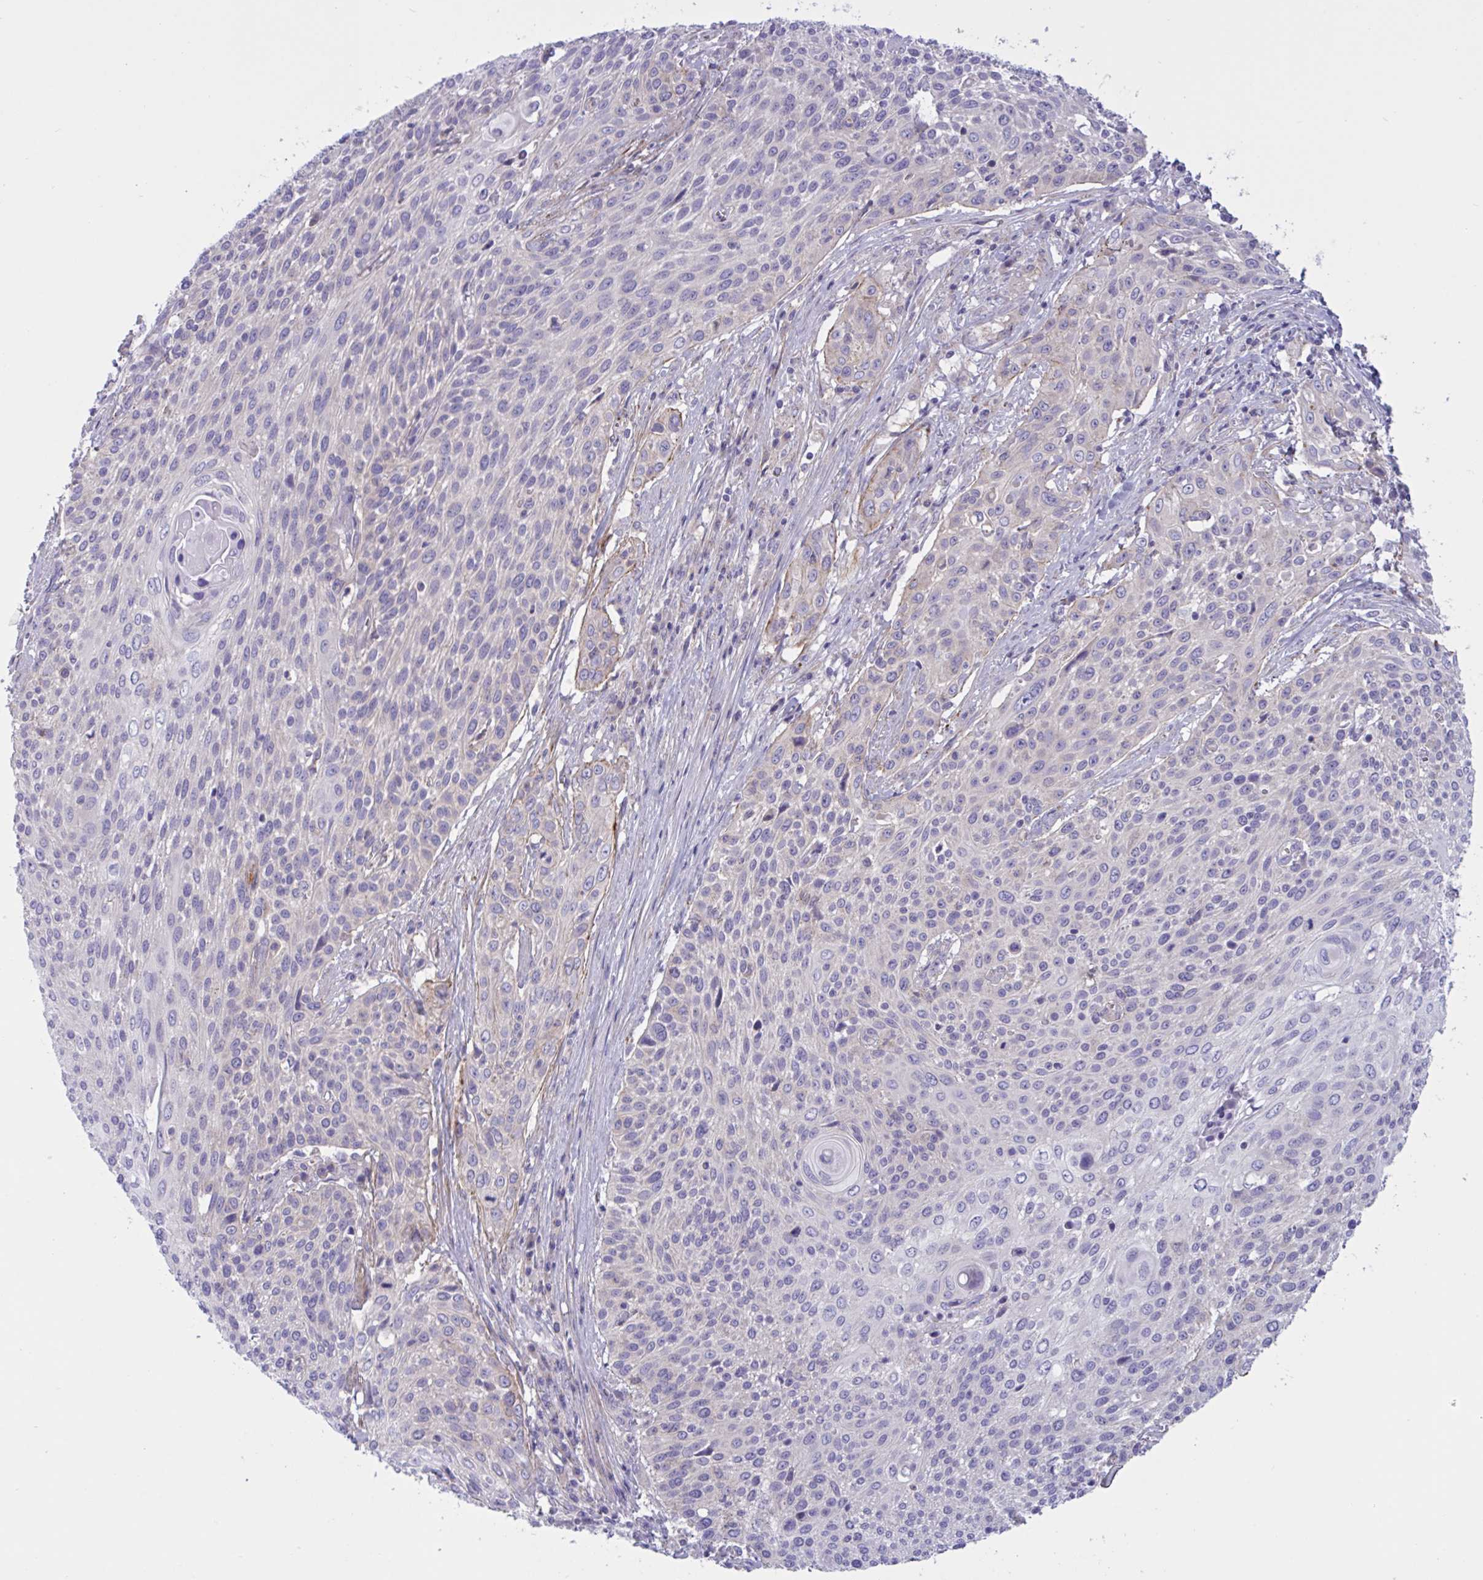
{"staining": {"intensity": "negative", "quantity": "none", "location": "none"}, "tissue": "cervical cancer", "cell_type": "Tumor cells", "image_type": "cancer", "snomed": [{"axis": "morphology", "description": "Squamous cell carcinoma, NOS"}, {"axis": "topography", "description": "Cervix"}], "caption": "A micrograph of human cervical cancer is negative for staining in tumor cells.", "gene": "OXLD1", "patient": {"sex": "female", "age": 31}}